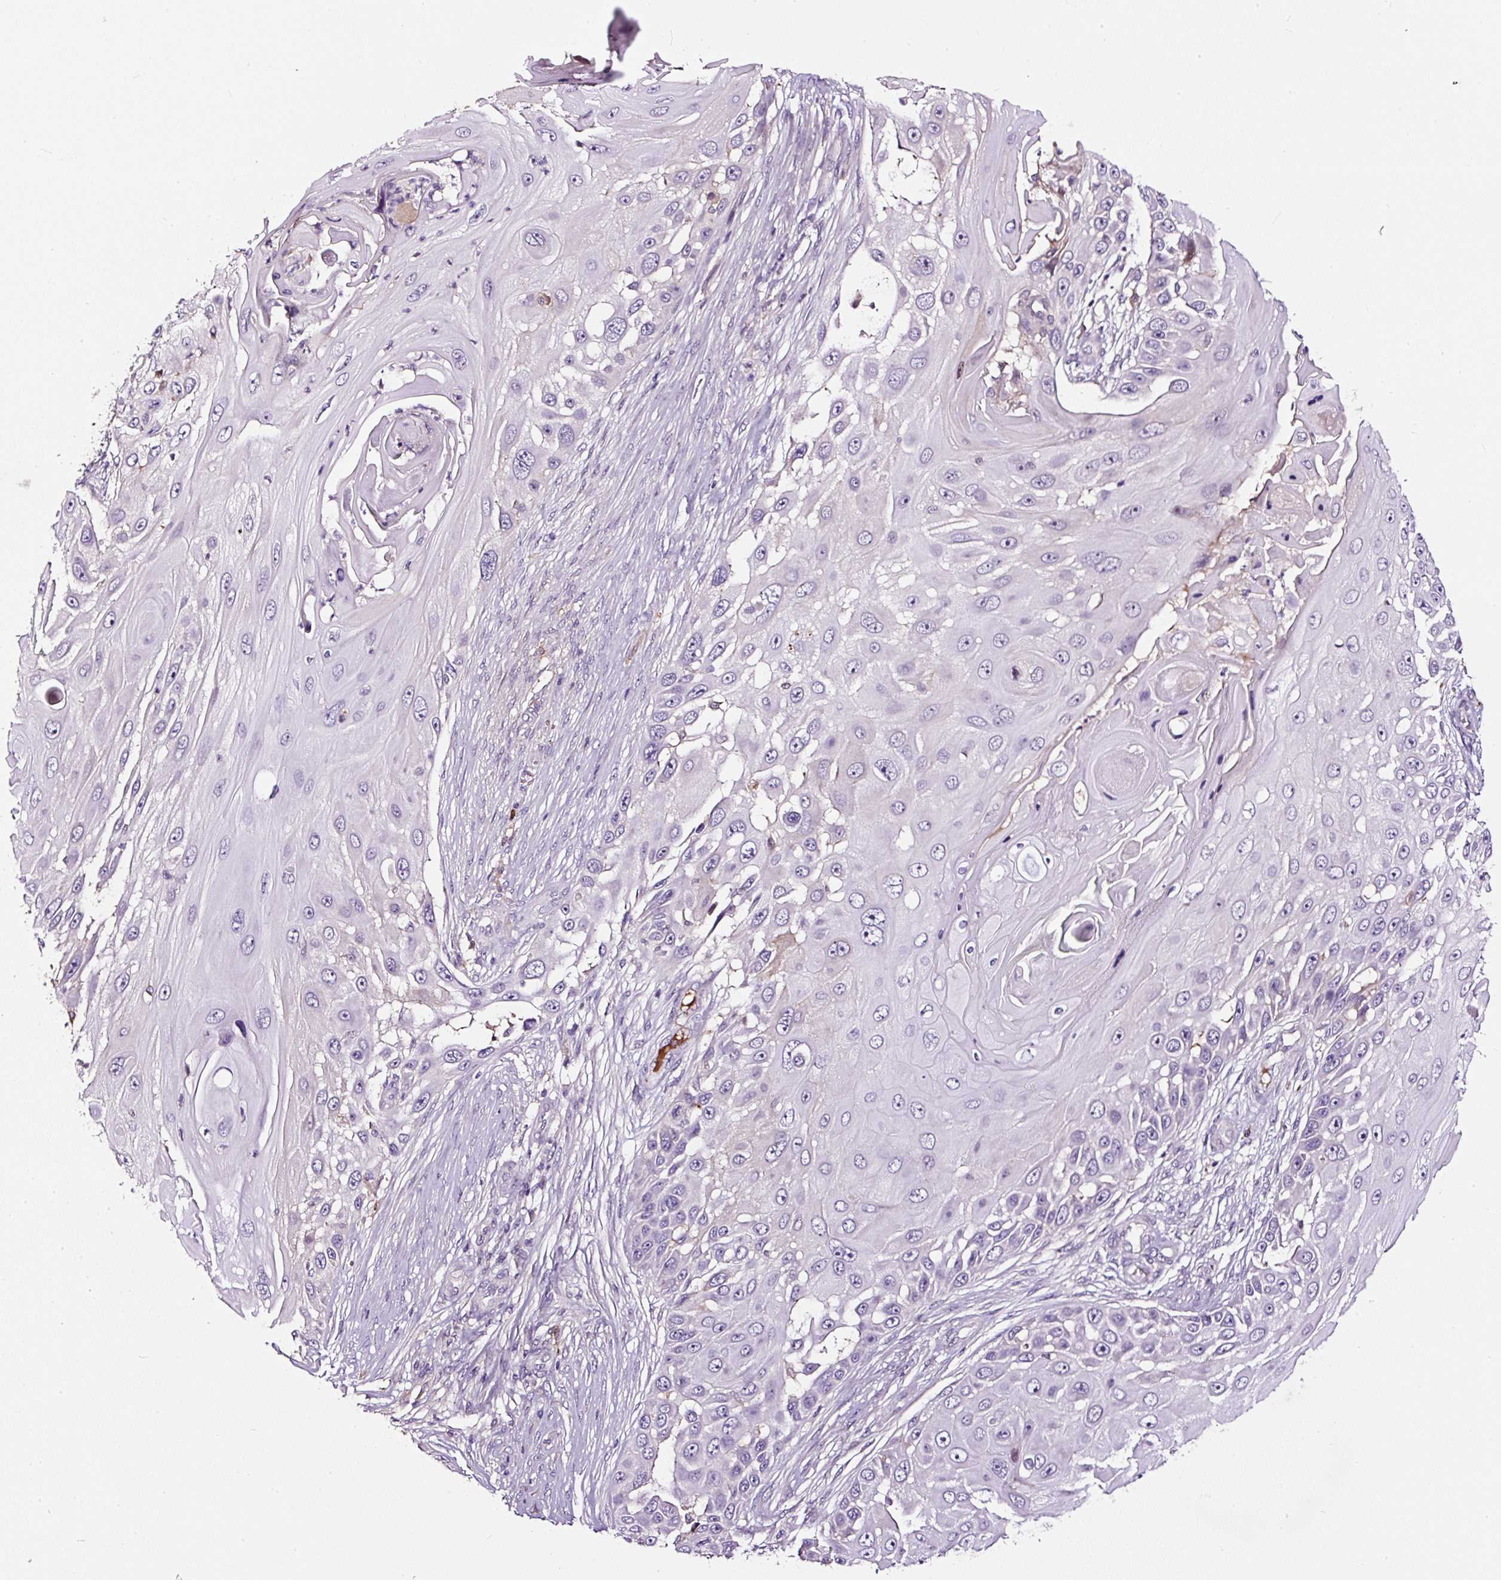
{"staining": {"intensity": "negative", "quantity": "none", "location": "none"}, "tissue": "skin cancer", "cell_type": "Tumor cells", "image_type": "cancer", "snomed": [{"axis": "morphology", "description": "Squamous cell carcinoma, NOS"}, {"axis": "topography", "description": "Skin"}], "caption": "Tumor cells show no significant protein positivity in skin cancer. (DAB (3,3'-diaminobenzidine) immunohistochemistry (IHC), high magnification).", "gene": "LRRC24", "patient": {"sex": "female", "age": 44}}